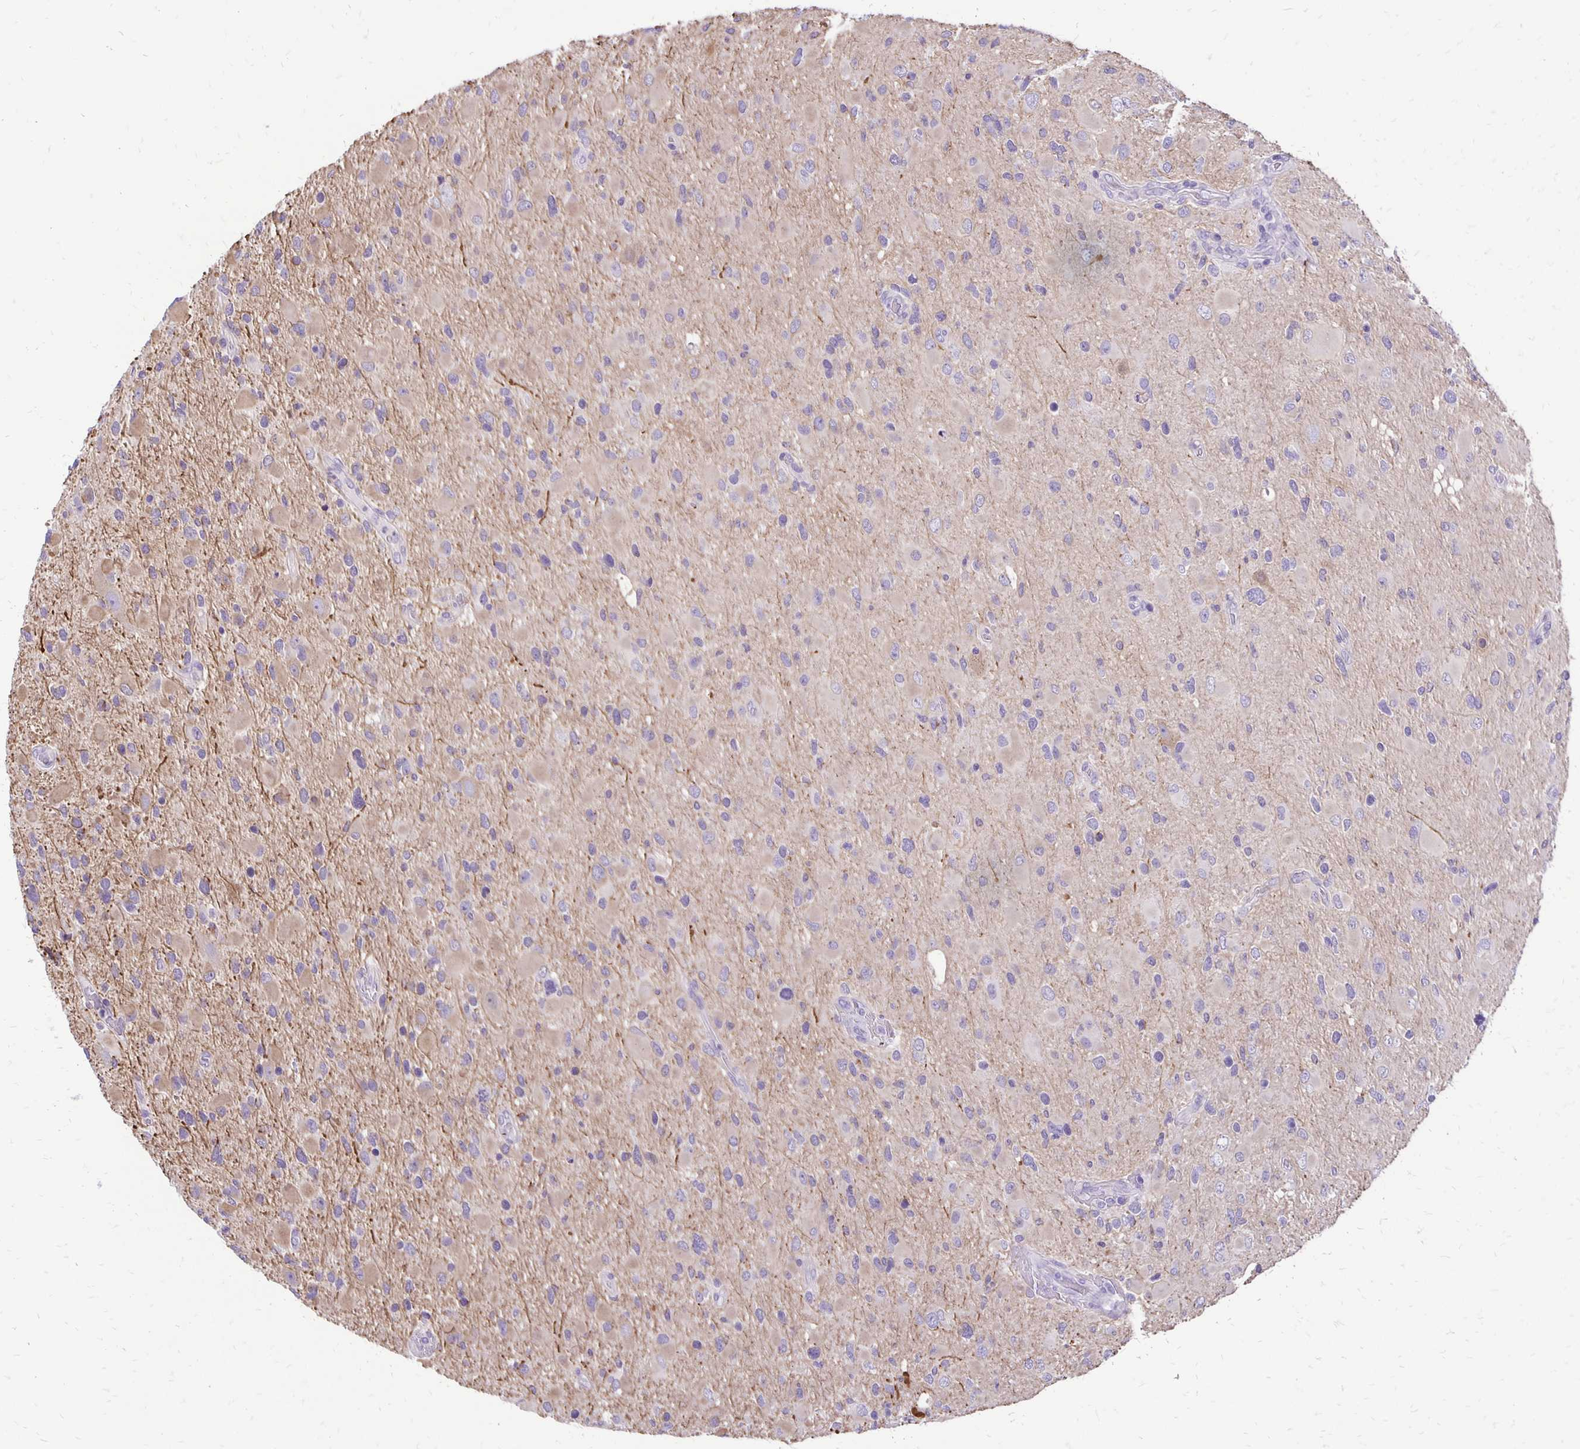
{"staining": {"intensity": "weak", "quantity": "<25%", "location": "cytoplasmic/membranous"}, "tissue": "glioma", "cell_type": "Tumor cells", "image_type": "cancer", "snomed": [{"axis": "morphology", "description": "Glioma, malignant, Low grade"}, {"axis": "topography", "description": "Brain"}], "caption": "An immunohistochemistry photomicrograph of glioma is shown. There is no staining in tumor cells of glioma. (Immunohistochemistry, brightfield microscopy, high magnification).", "gene": "ANKRD45", "patient": {"sex": "female", "age": 32}}